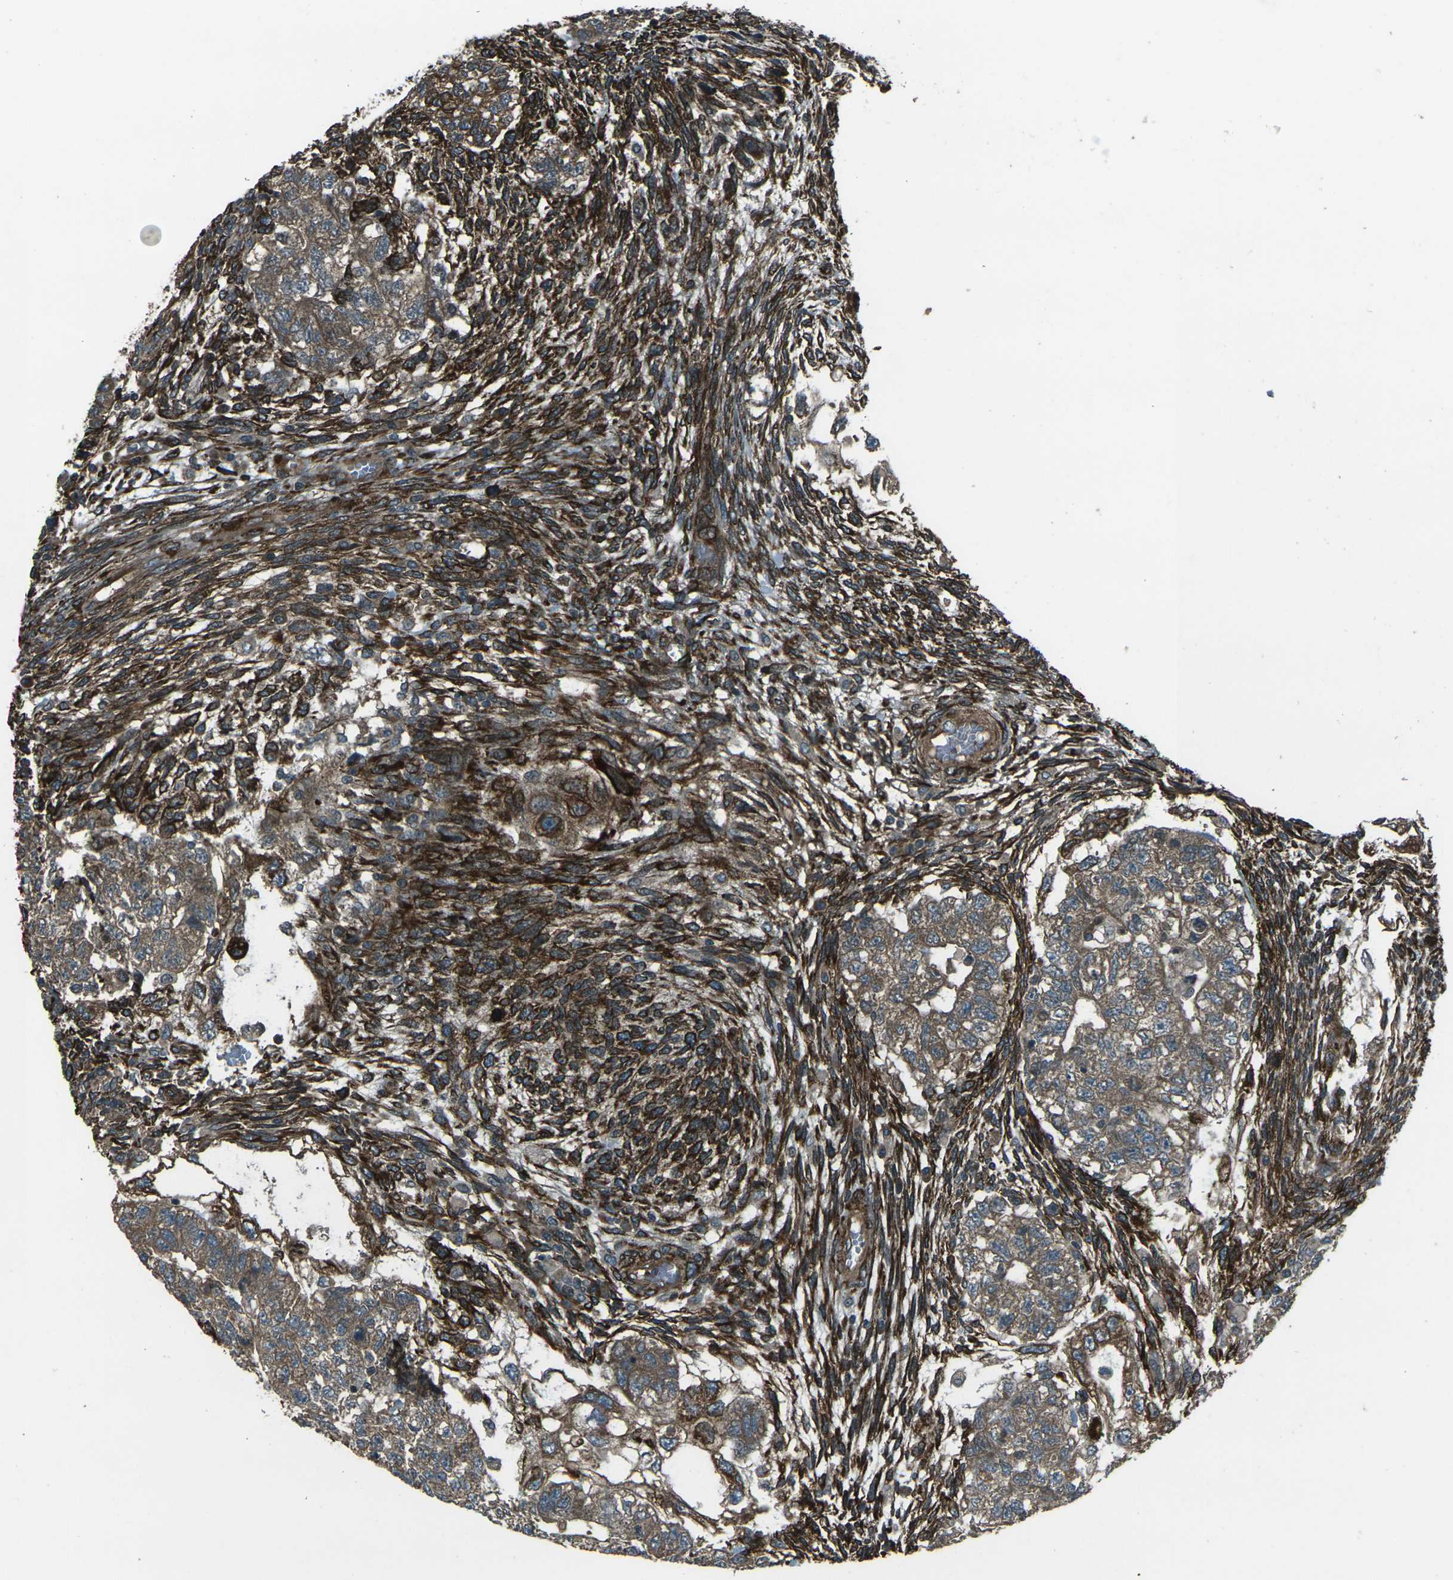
{"staining": {"intensity": "moderate", "quantity": ">75%", "location": "cytoplasmic/membranous"}, "tissue": "testis cancer", "cell_type": "Tumor cells", "image_type": "cancer", "snomed": [{"axis": "morphology", "description": "Normal tissue, NOS"}, {"axis": "morphology", "description": "Carcinoma, Embryonal, NOS"}, {"axis": "topography", "description": "Testis"}], "caption": "Approximately >75% of tumor cells in testis cancer demonstrate moderate cytoplasmic/membranous protein positivity as visualized by brown immunohistochemical staining.", "gene": "LSMEM1", "patient": {"sex": "male", "age": 36}}